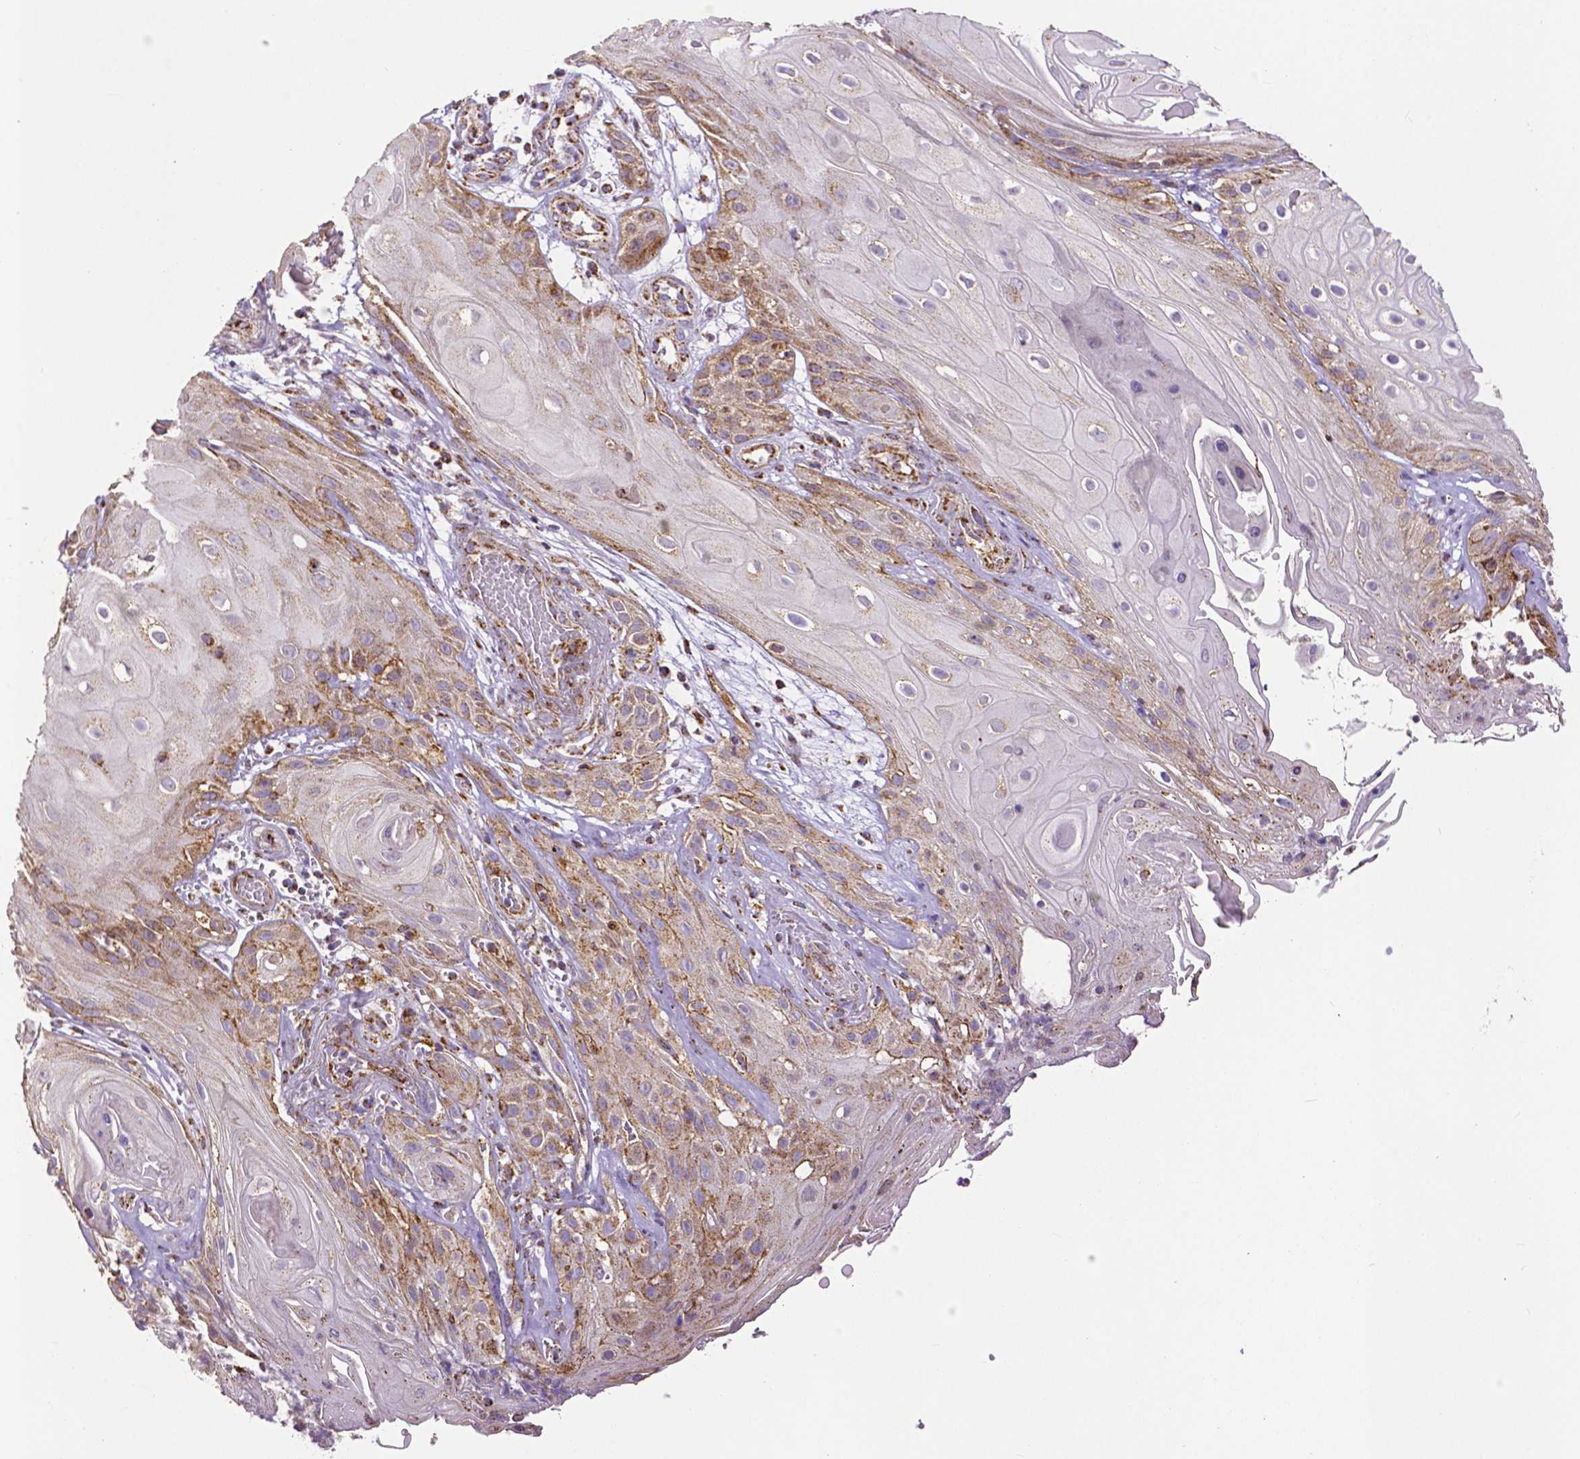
{"staining": {"intensity": "moderate", "quantity": "25%-75%", "location": "cytoplasmic/membranous"}, "tissue": "skin cancer", "cell_type": "Tumor cells", "image_type": "cancer", "snomed": [{"axis": "morphology", "description": "Squamous cell carcinoma, NOS"}, {"axis": "topography", "description": "Skin"}], "caption": "The image displays immunohistochemical staining of skin squamous cell carcinoma. There is moderate cytoplasmic/membranous positivity is appreciated in approximately 25%-75% of tumor cells. (DAB (3,3'-diaminobenzidine) IHC, brown staining for protein, blue staining for nuclei).", "gene": "MACC1", "patient": {"sex": "male", "age": 62}}